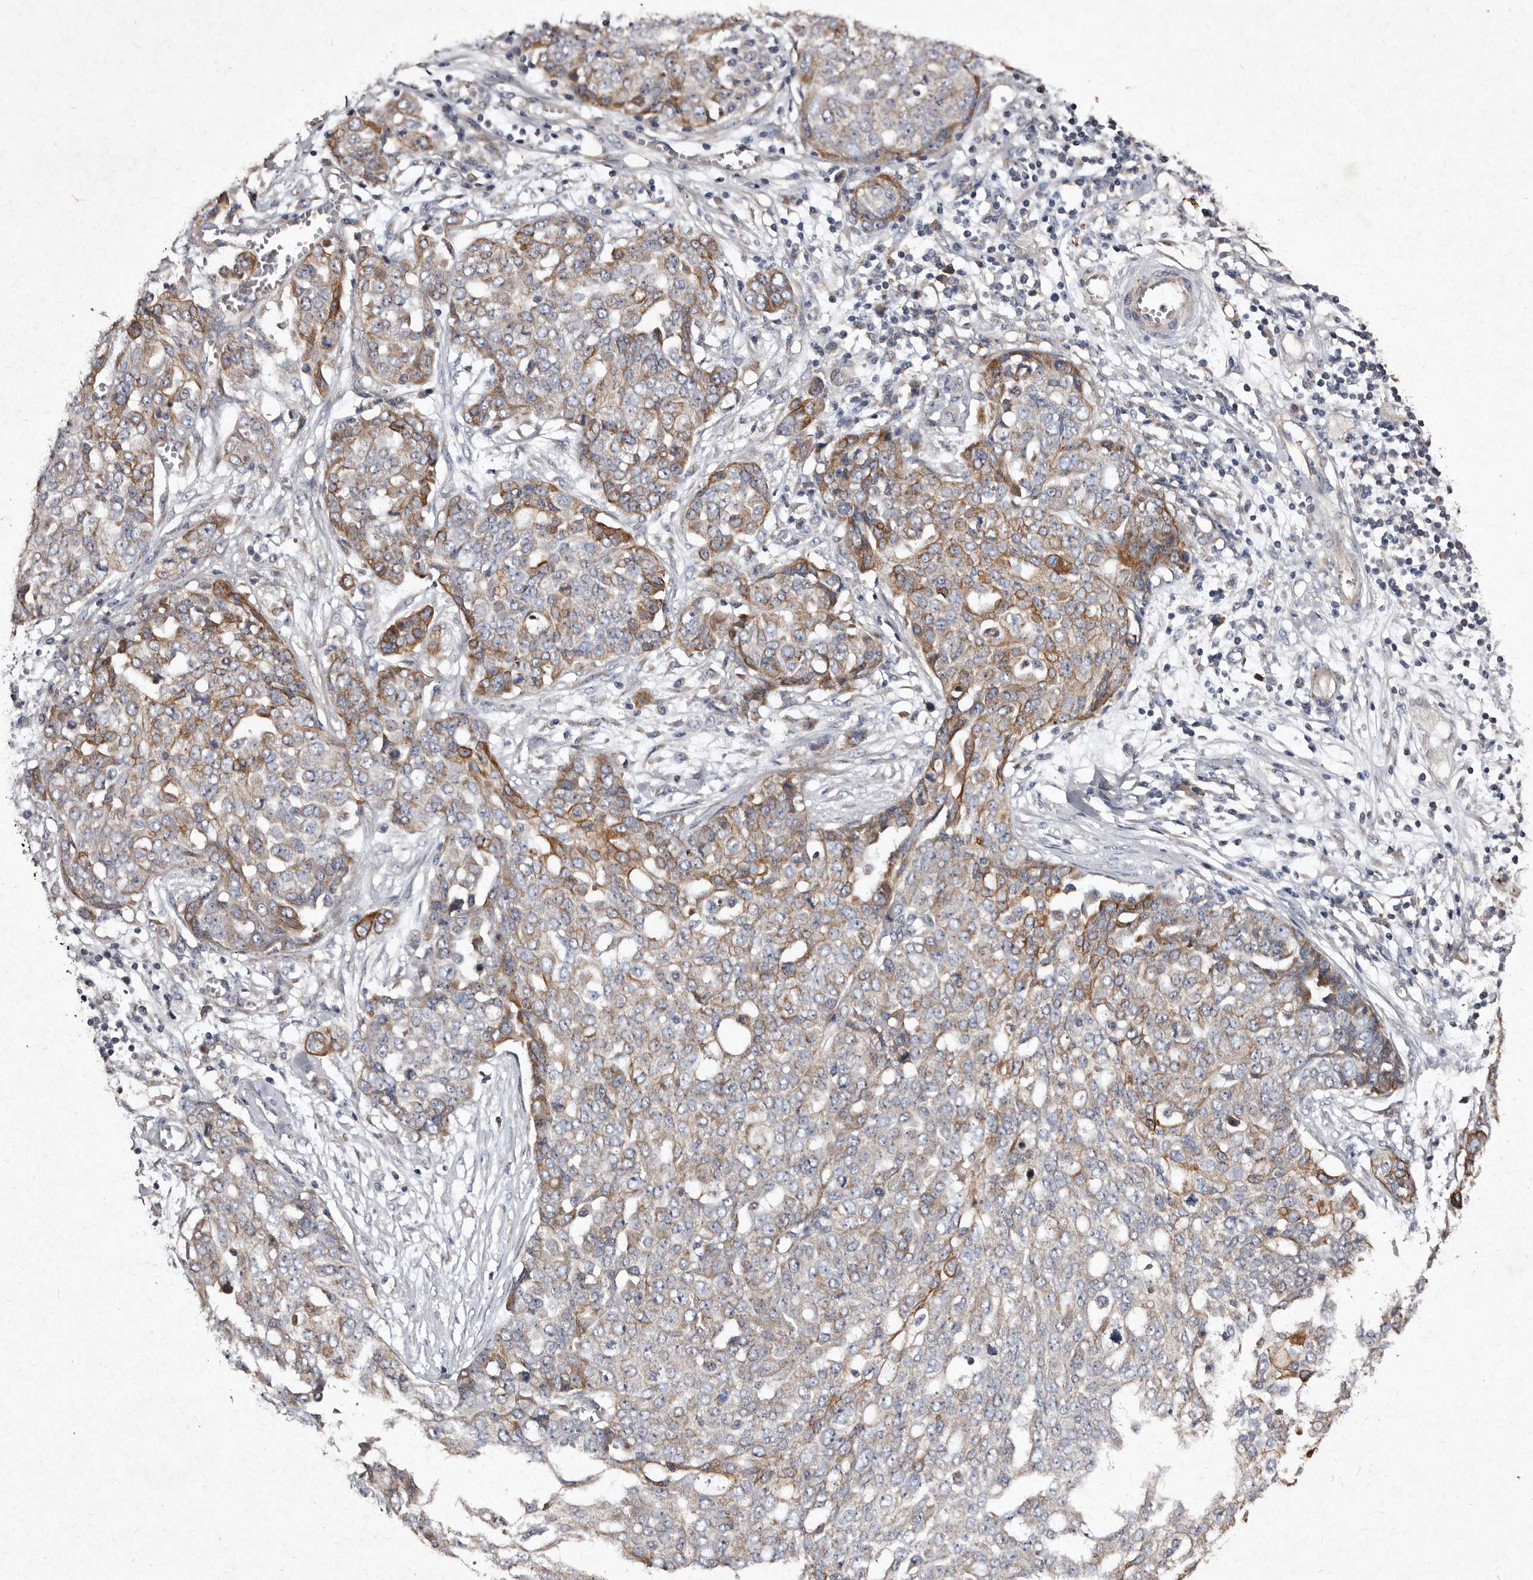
{"staining": {"intensity": "moderate", "quantity": "25%-75%", "location": "cytoplasmic/membranous"}, "tissue": "ovarian cancer", "cell_type": "Tumor cells", "image_type": "cancer", "snomed": [{"axis": "morphology", "description": "Cystadenocarcinoma, serous, NOS"}, {"axis": "topography", "description": "Soft tissue"}, {"axis": "topography", "description": "Ovary"}], "caption": "Immunohistochemistry micrograph of neoplastic tissue: human ovarian cancer stained using IHC demonstrates medium levels of moderate protein expression localized specifically in the cytoplasmic/membranous of tumor cells, appearing as a cytoplasmic/membranous brown color.", "gene": "TFB1M", "patient": {"sex": "female", "age": 57}}